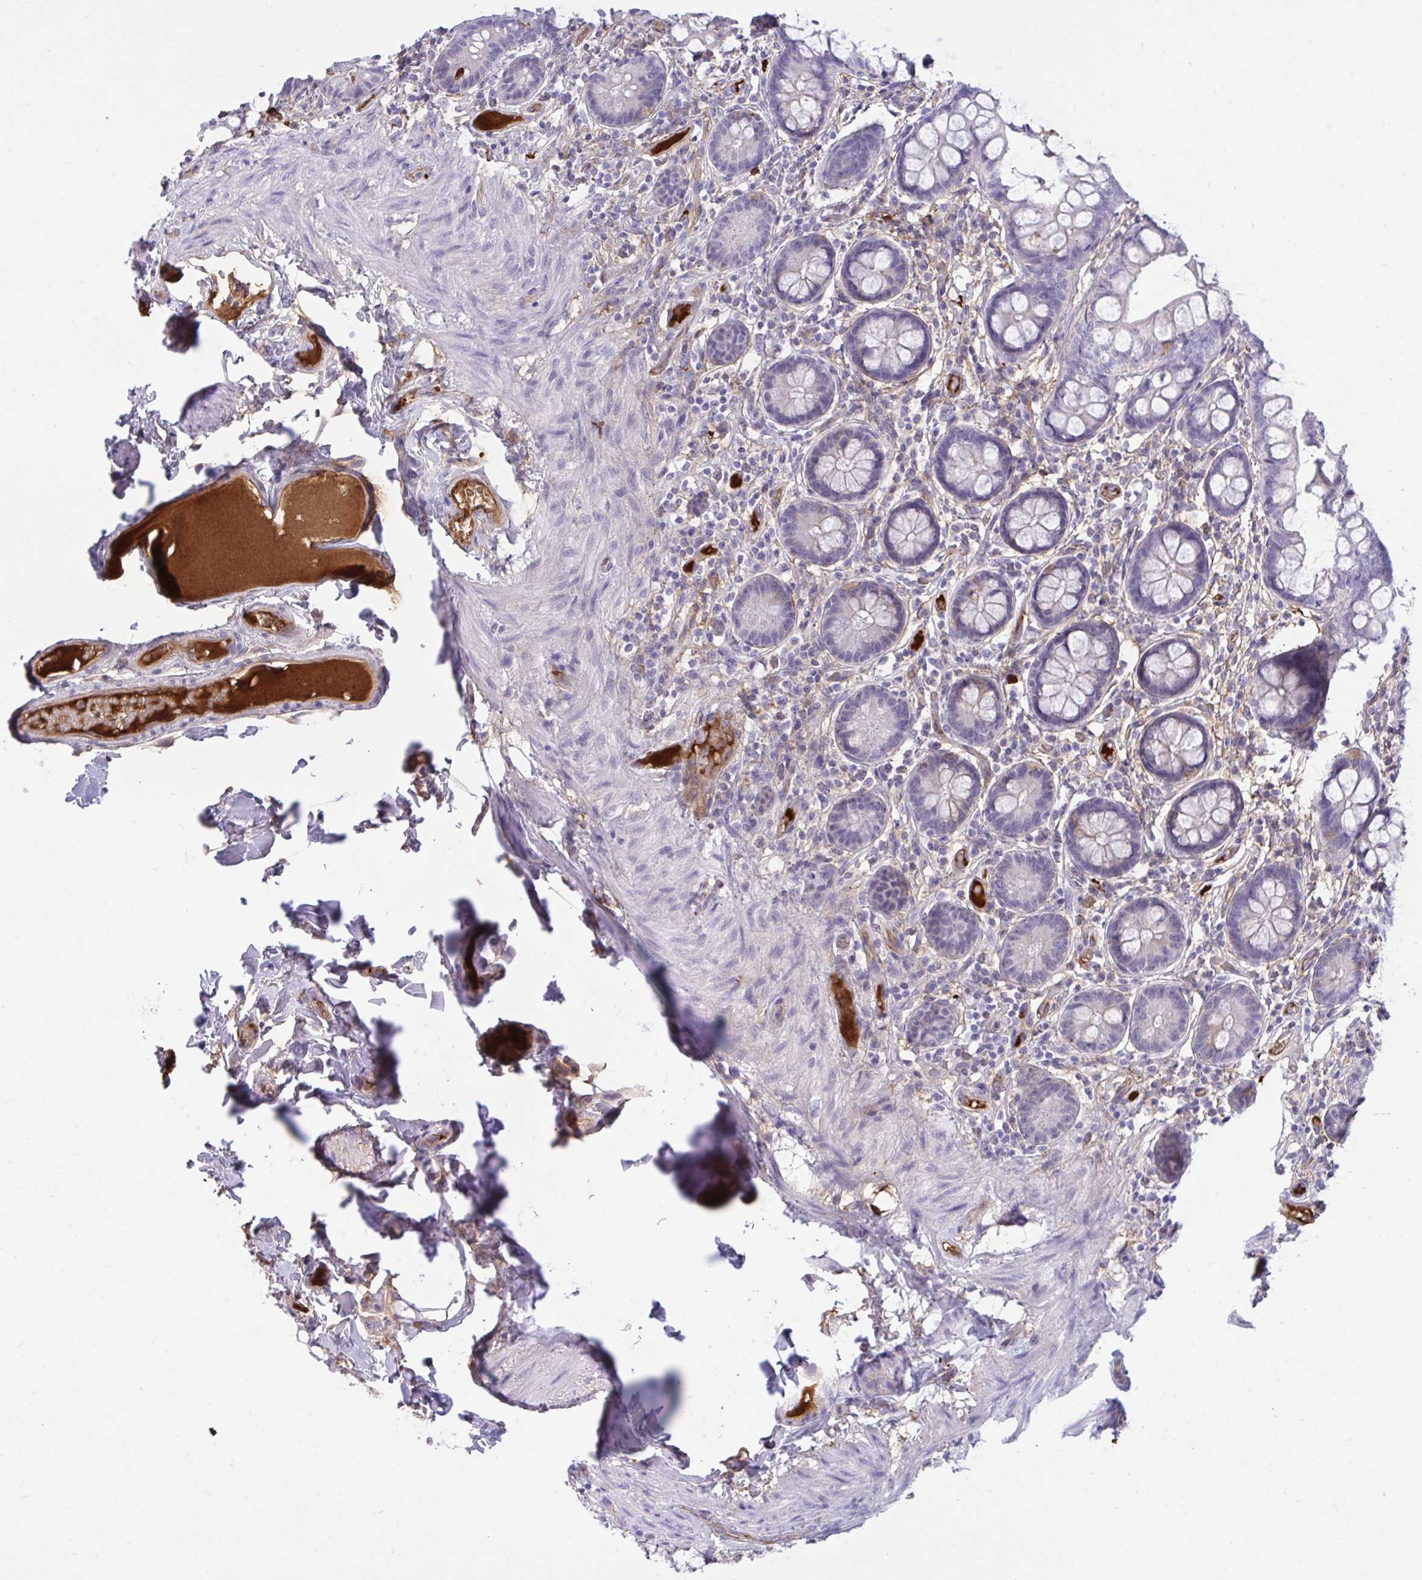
{"staining": {"intensity": "negative", "quantity": "none", "location": "none"}, "tissue": "small intestine", "cell_type": "Glandular cells", "image_type": "normal", "snomed": [{"axis": "morphology", "description": "Normal tissue, NOS"}, {"axis": "topography", "description": "Small intestine"}], "caption": "Image shows no significant protein expression in glandular cells of normal small intestine.", "gene": "F2", "patient": {"sex": "male", "age": 70}}